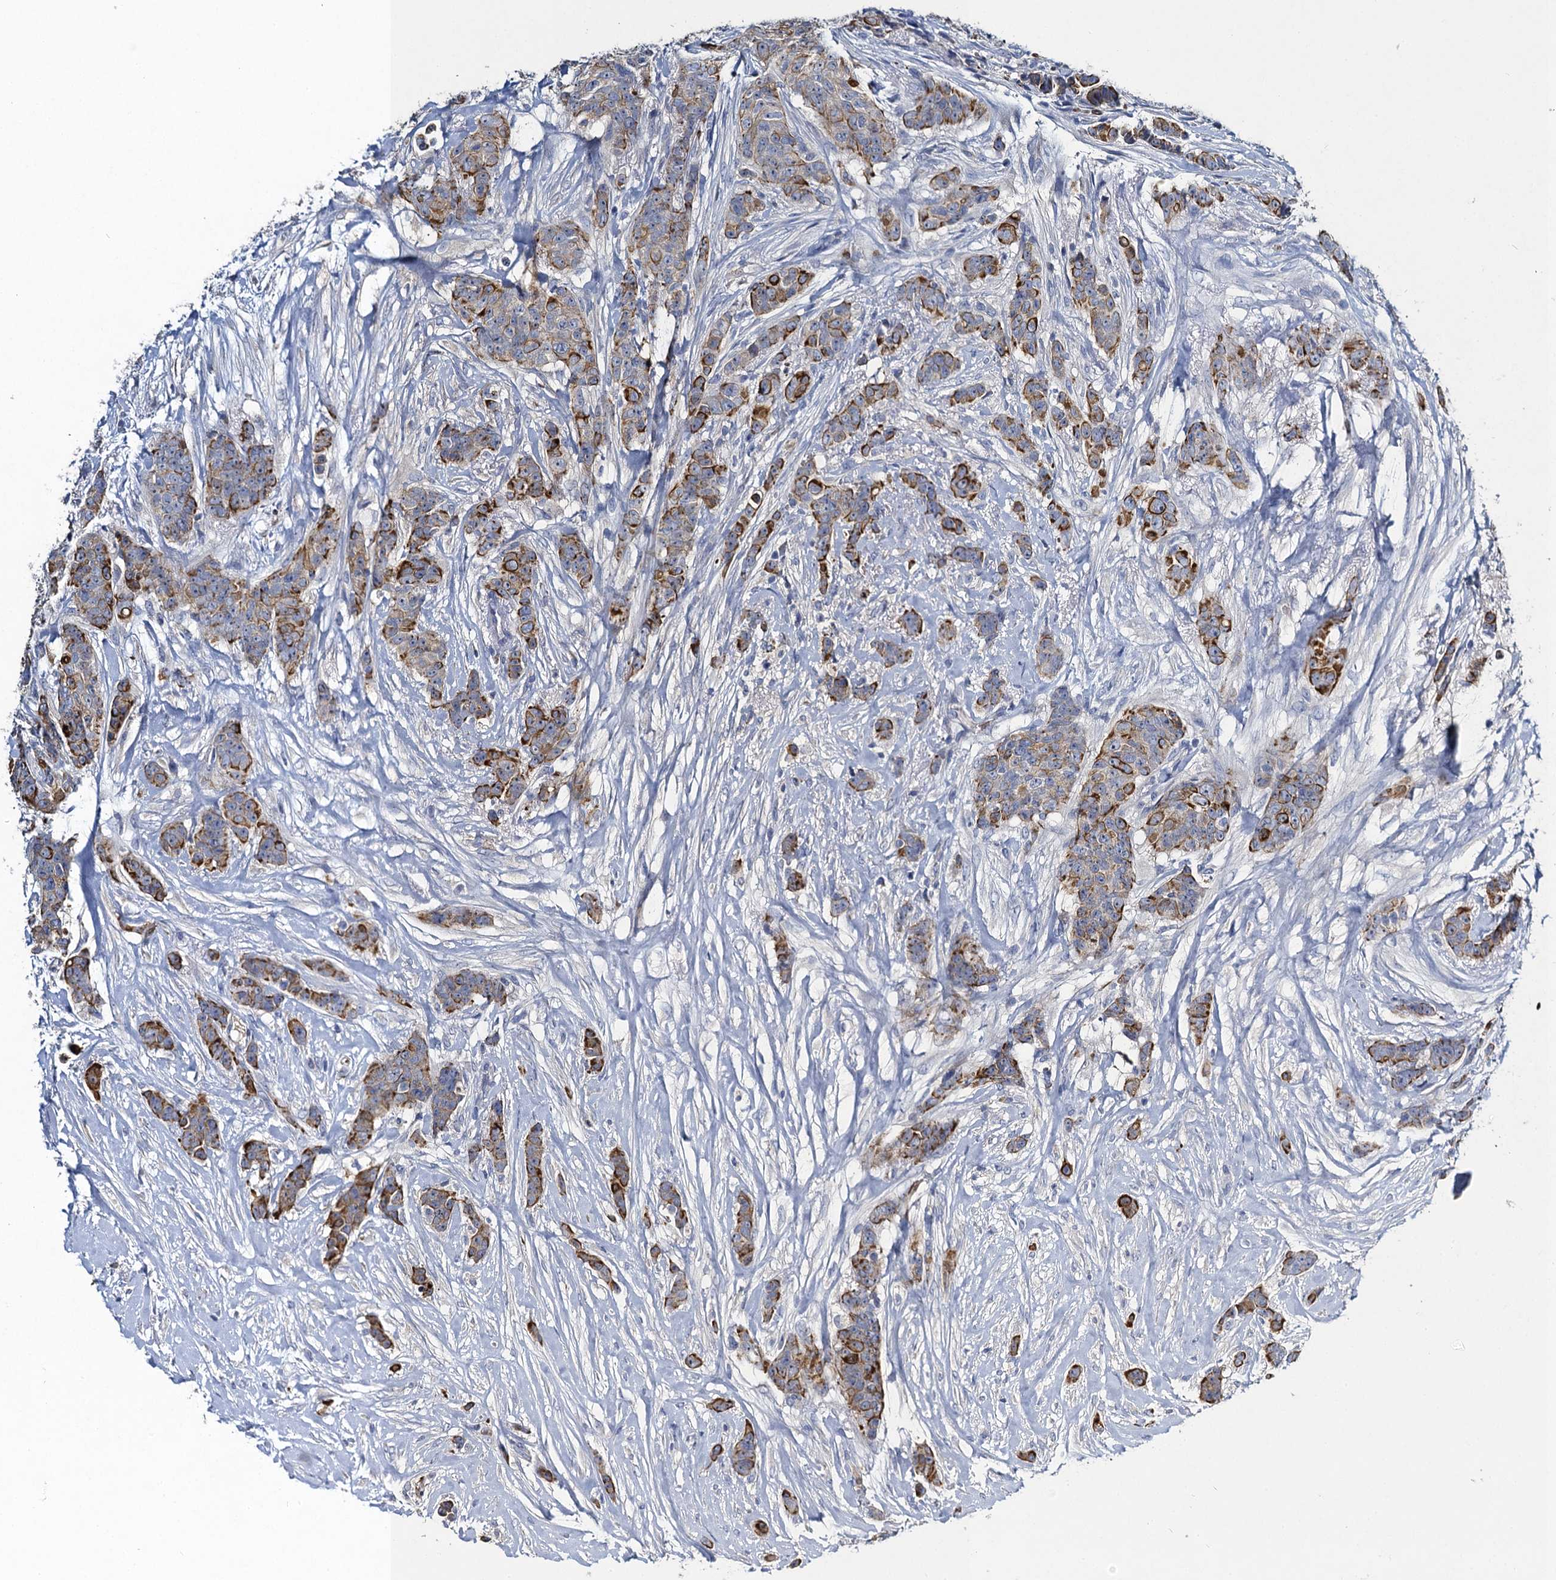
{"staining": {"intensity": "moderate", "quantity": "25%-75%", "location": "cytoplasmic/membranous"}, "tissue": "breast cancer", "cell_type": "Tumor cells", "image_type": "cancer", "snomed": [{"axis": "morphology", "description": "Duct carcinoma"}, {"axis": "topography", "description": "Breast"}], "caption": "Protein expression by immunohistochemistry shows moderate cytoplasmic/membranous expression in approximately 25%-75% of tumor cells in breast intraductal carcinoma.", "gene": "SLC11A2", "patient": {"sex": "female", "age": 40}}